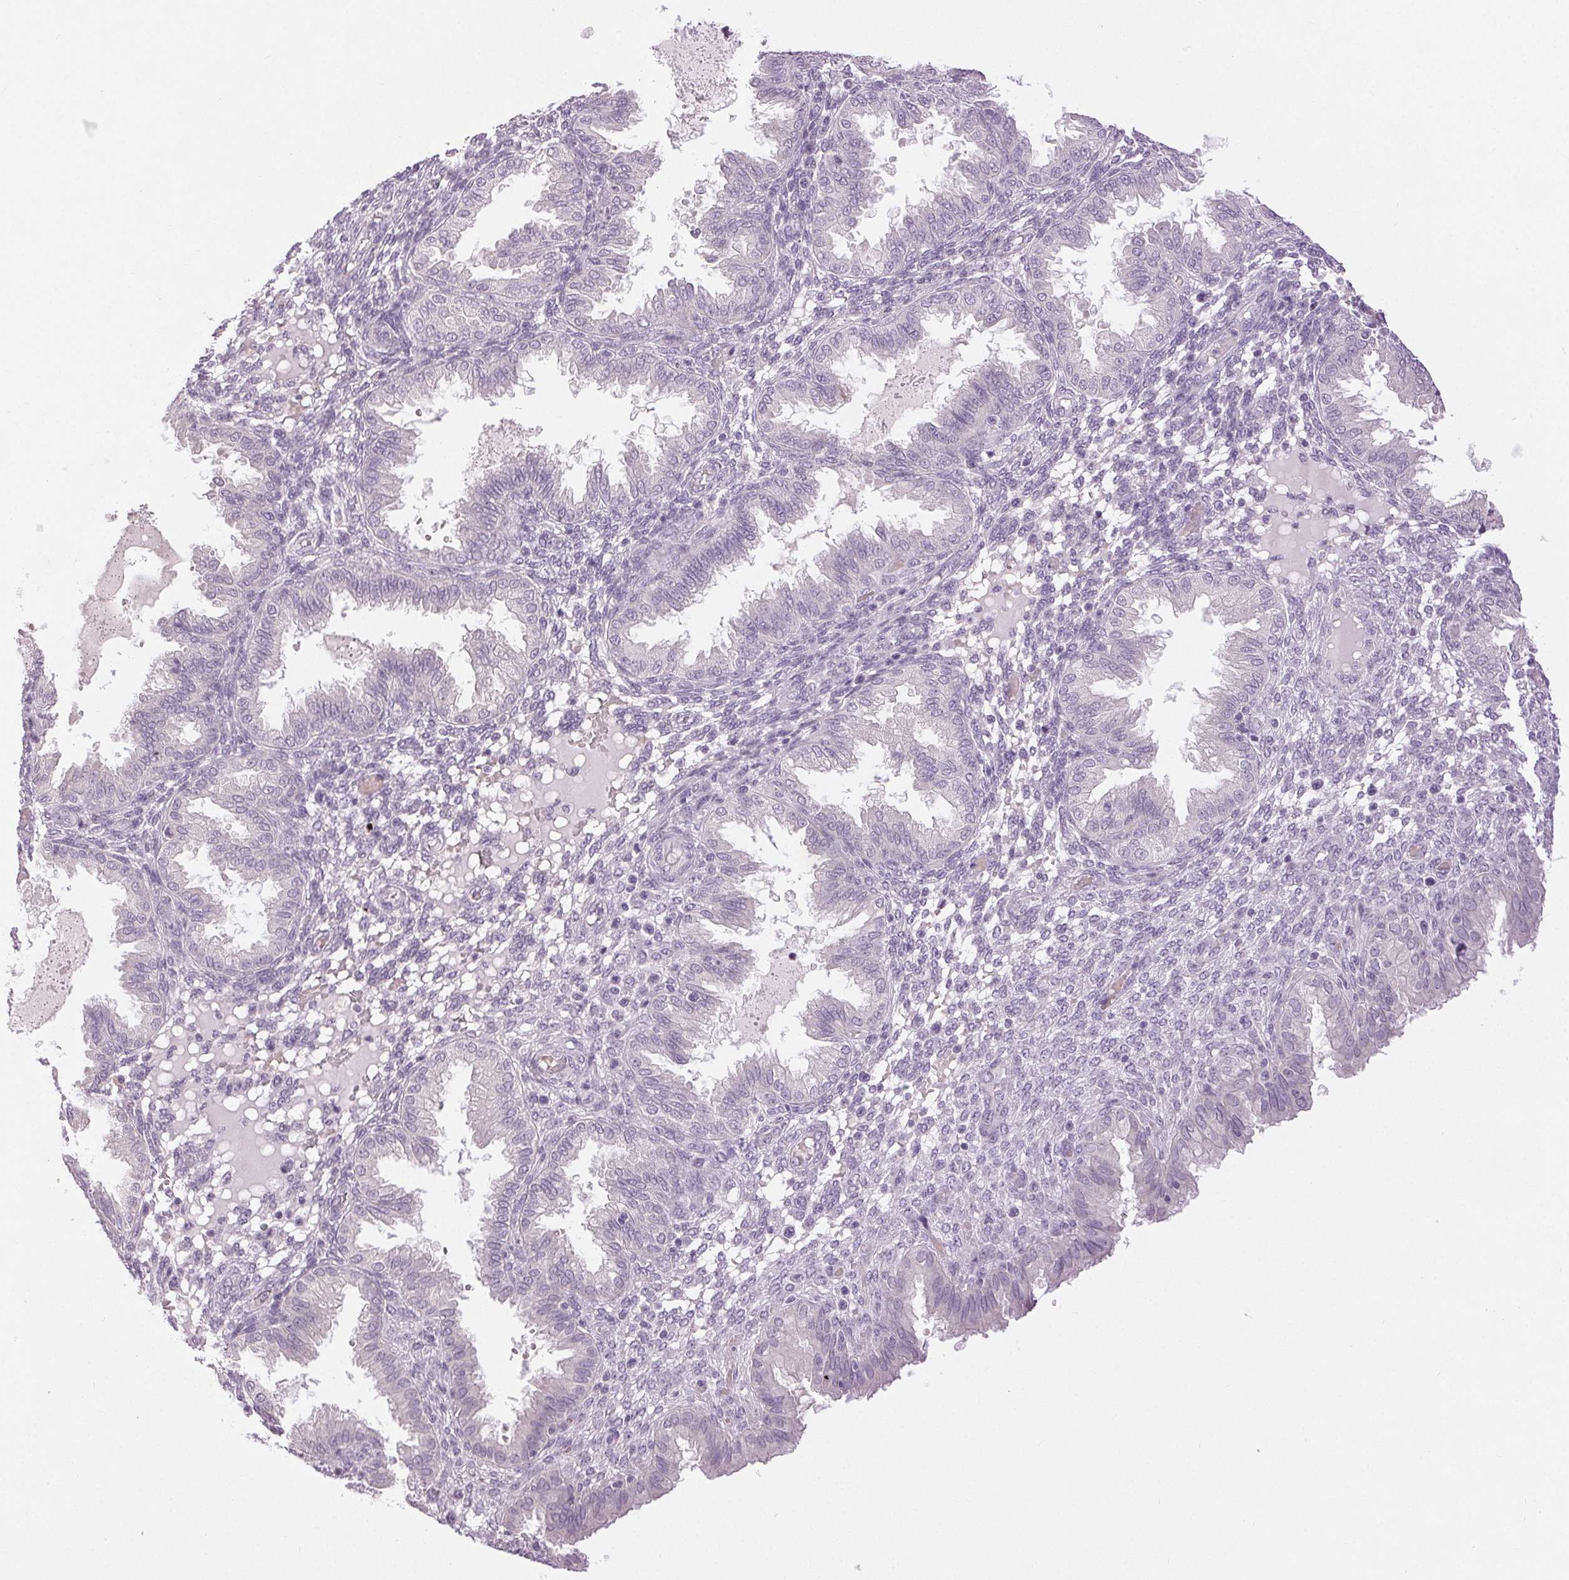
{"staining": {"intensity": "negative", "quantity": "none", "location": "none"}, "tissue": "endometrium", "cell_type": "Cells in endometrial stroma", "image_type": "normal", "snomed": [{"axis": "morphology", "description": "Normal tissue, NOS"}, {"axis": "topography", "description": "Endometrium"}], "caption": "IHC micrograph of unremarkable human endometrium stained for a protein (brown), which demonstrates no staining in cells in endometrial stroma.", "gene": "DSG3", "patient": {"sex": "female", "age": 33}}